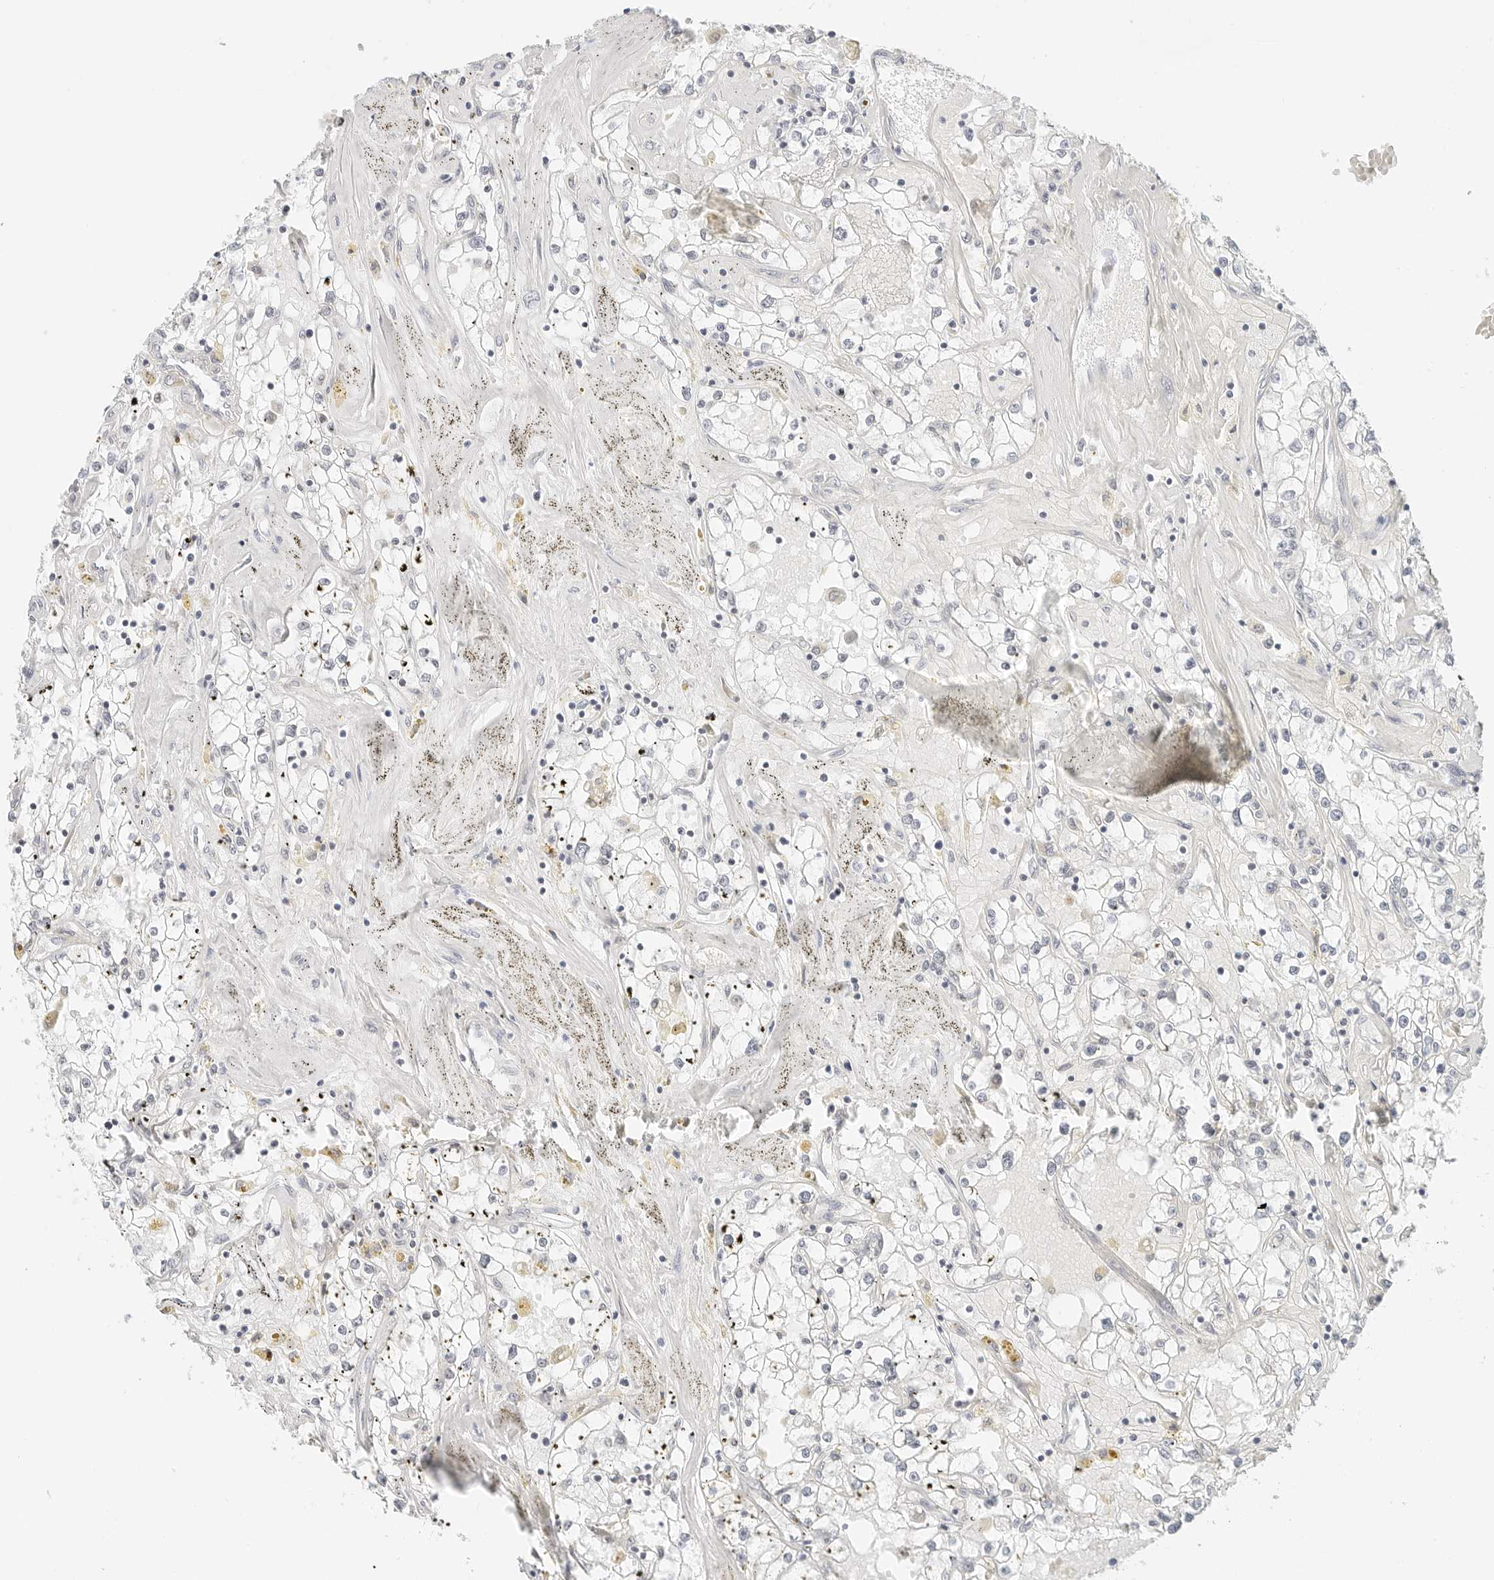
{"staining": {"intensity": "negative", "quantity": "none", "location": "none"}, "tissue": "renal cancer", "cell_type": "Tumor cells", "image_type": "cancer", "snomed": [{"axis": "morphology", "description": "Adenocarcinoma, NOS"}, {"axis": "topography", "description": "Kidney"}], "caption": "The immunohistochemistry image has no significant positivity in tumor cells of adenocarcinoma (renal) tissue. (Immunohistochemistry, brightfield microscopy, high magnification).", "gene": "NEO1", "patient": {"sex": "male", "age": 56}}